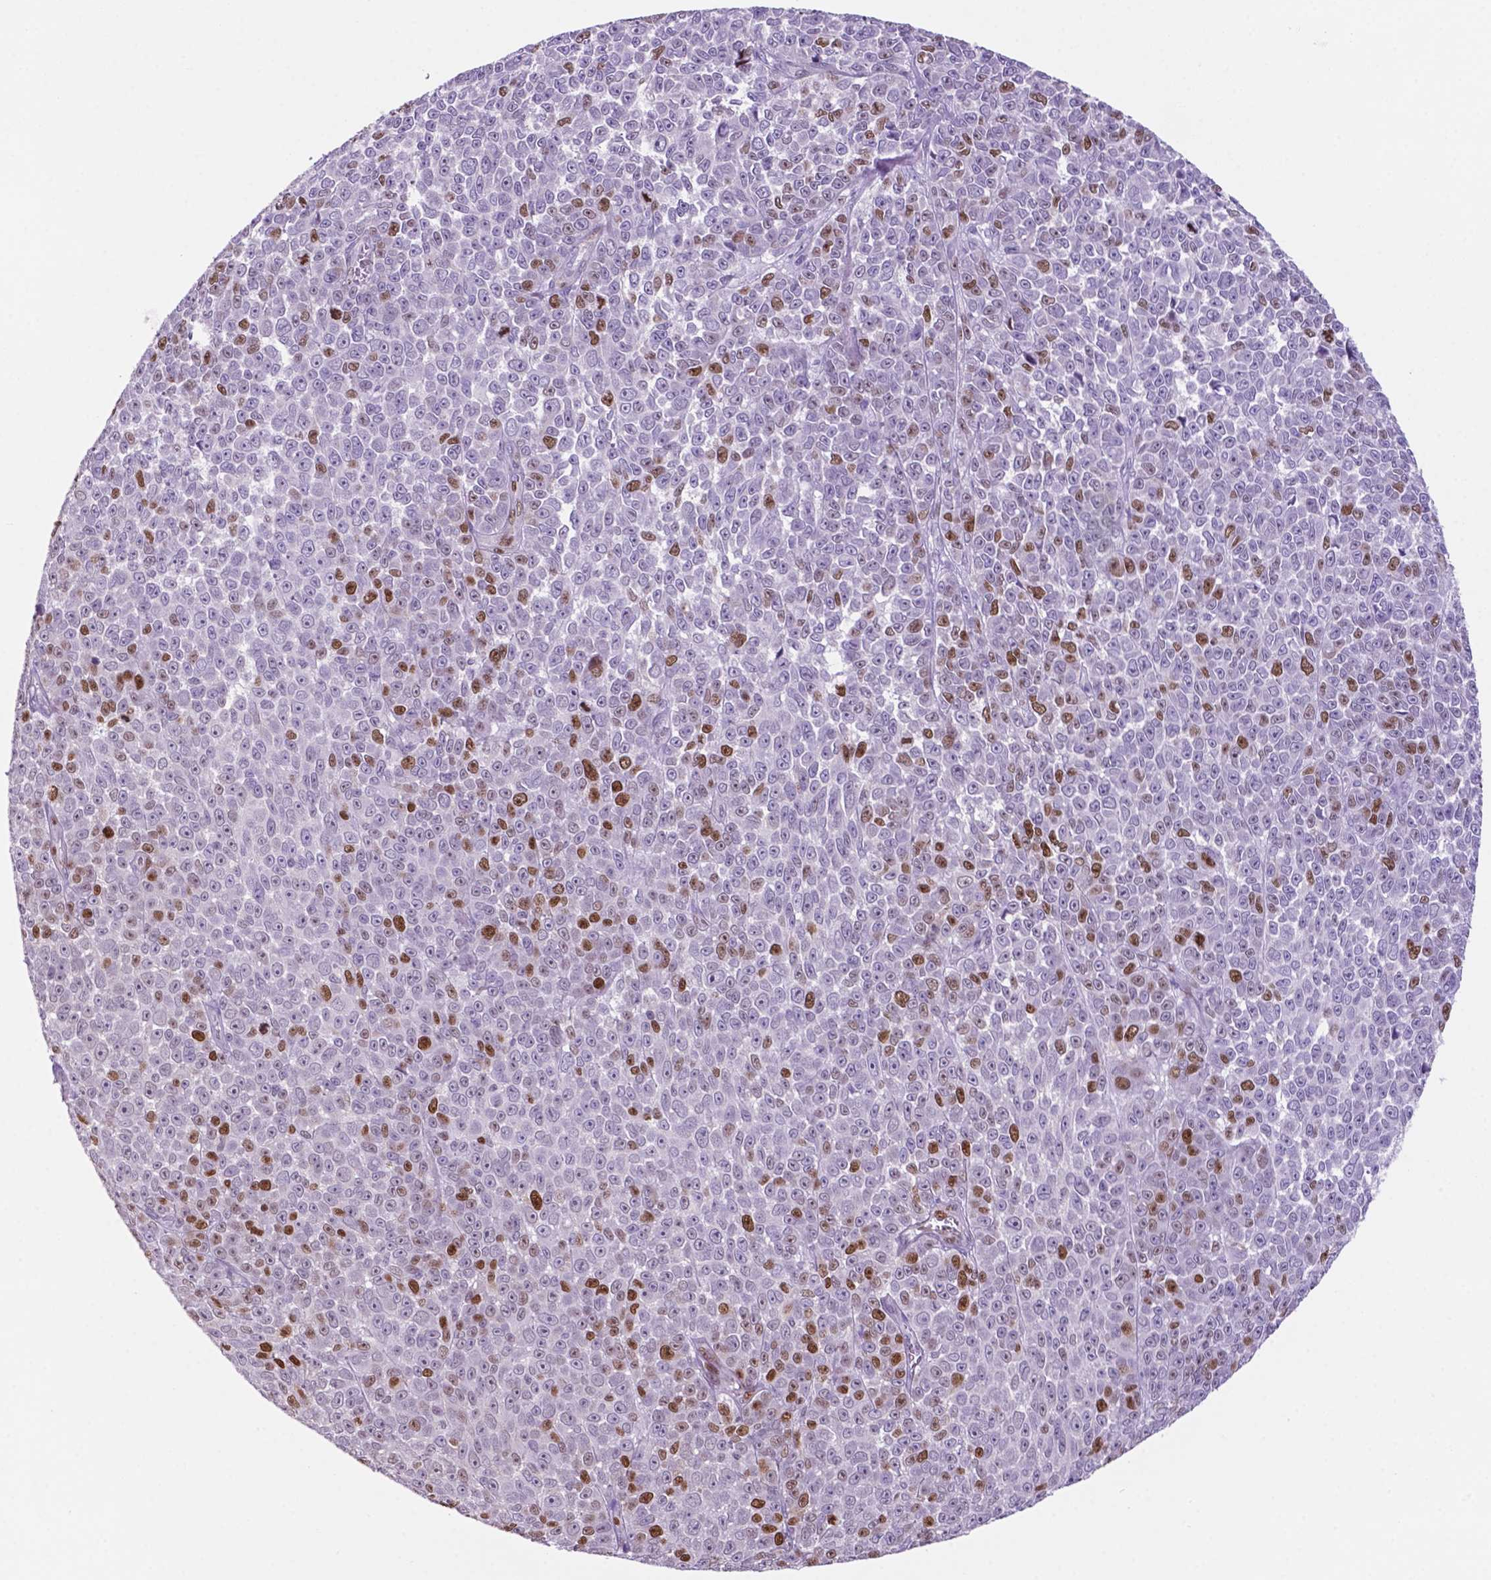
{"staining": {"intensity": "moderate", "quantity": "<25%", "location": "nuclear"}, "tissue": "melanoma", "cell_type": "Tumor cells", "image_type": "cancer", "snomed": [{"axis": "morphology", "description": "Malignant melanoma, NOS"}, {"axis": "topography", "description": "Skin"}], "caption": "Human melanoma stained with a brown dye reveals moderate nuclear positive positivity in about <25% of tumor cells.", "gene": "NCAPH2", "patient": {"sex": "female", "age": 95}}